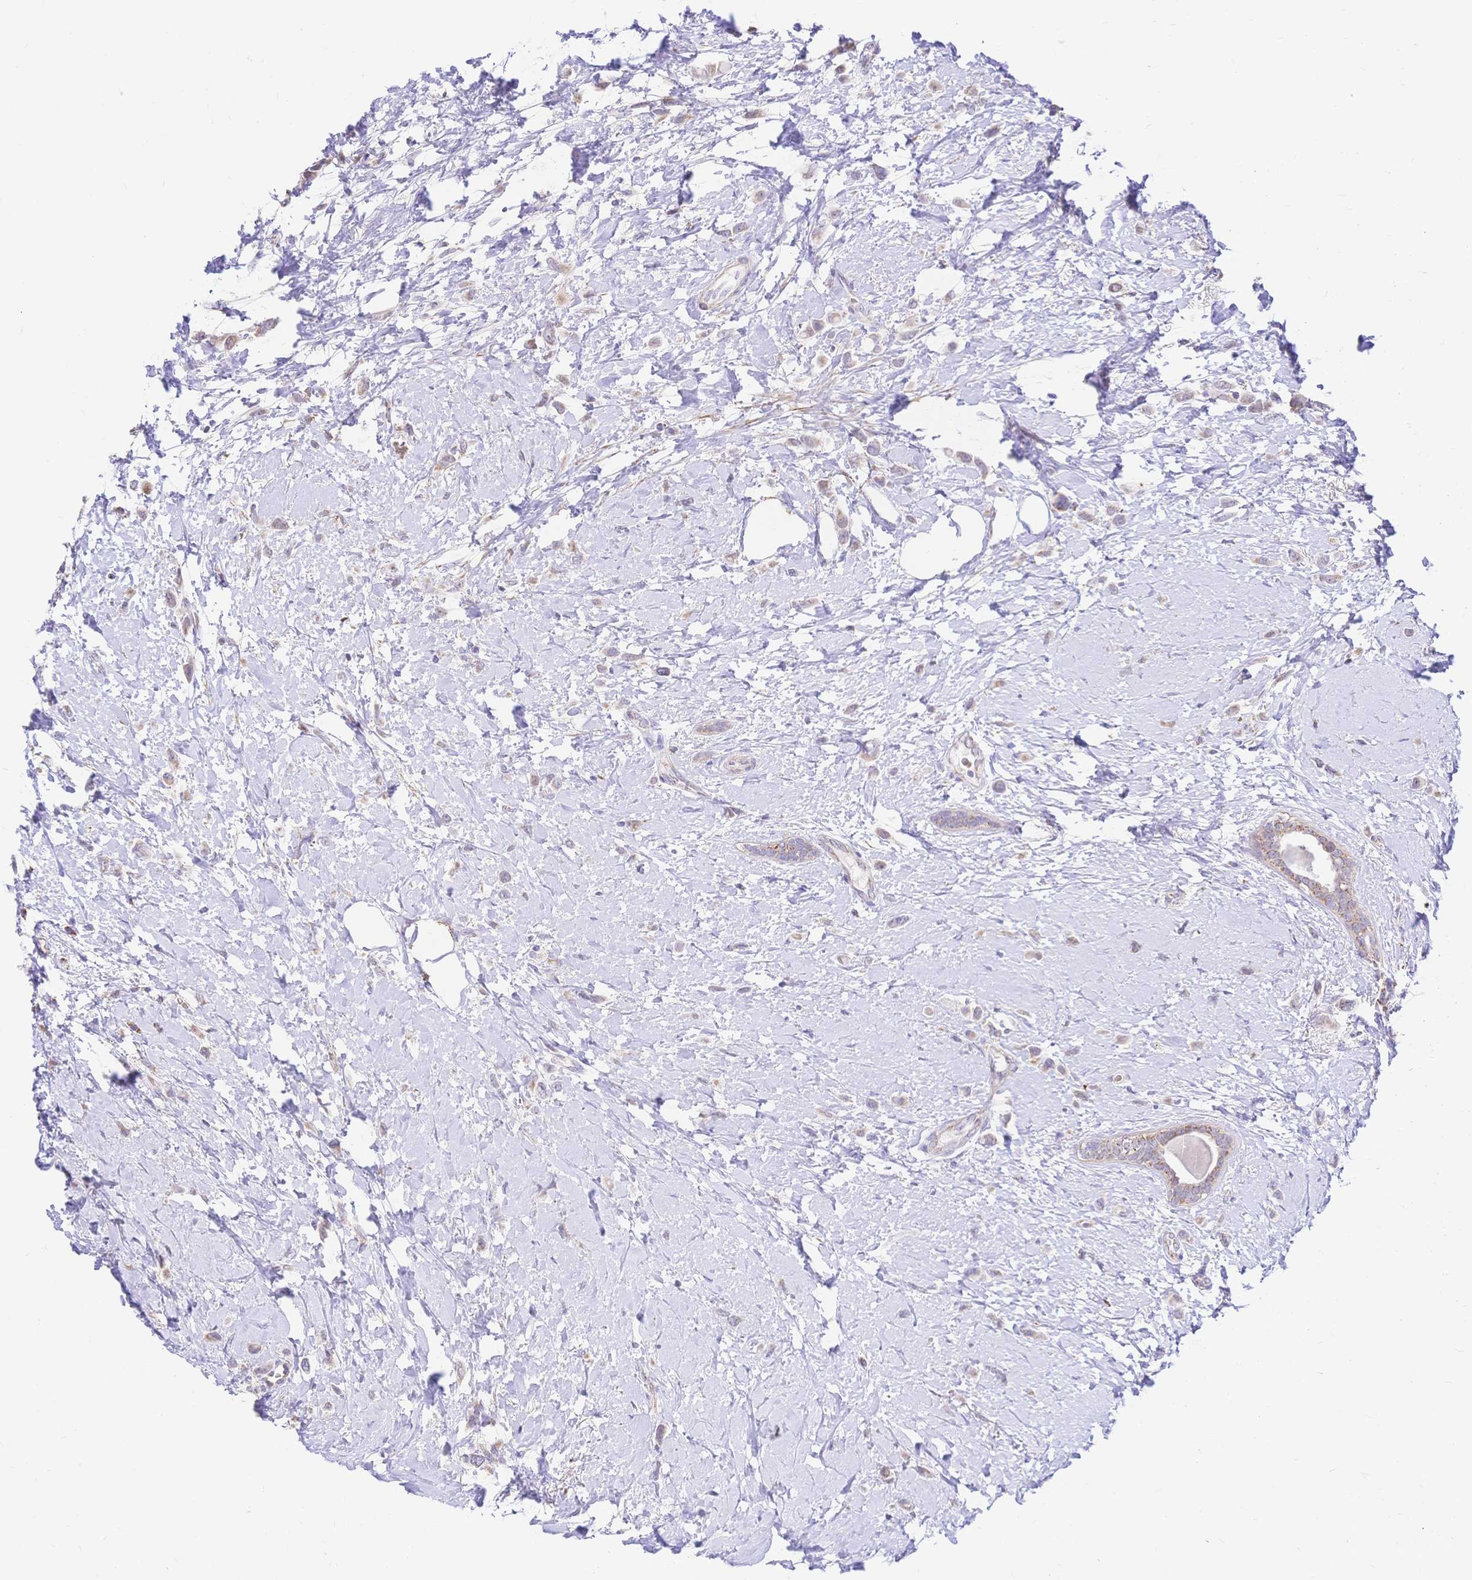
{"staining": {"intensity": "weak", "quantity": ">75%", "location": "cytoplasmic/membranous"}, "tissue": "breast cancer", "cell_type": "Tumor cells", "image_type": "cancer", "snomed": [{"axis": "morphology", "description": "Lobular carcinoma"}, {"axis": "topography", "description": "Breast"}], "caption": "Immunohistochemistry photomicrograph of human breast cancer (lobular carcinoma) stained for a protein (brown), which shows low levels of weak cytoplasmic/membranous positivity in approximately >75% of tumor cells.", "gene": "CLEC18B", "patient": {"sex": "female", "age": 66}}